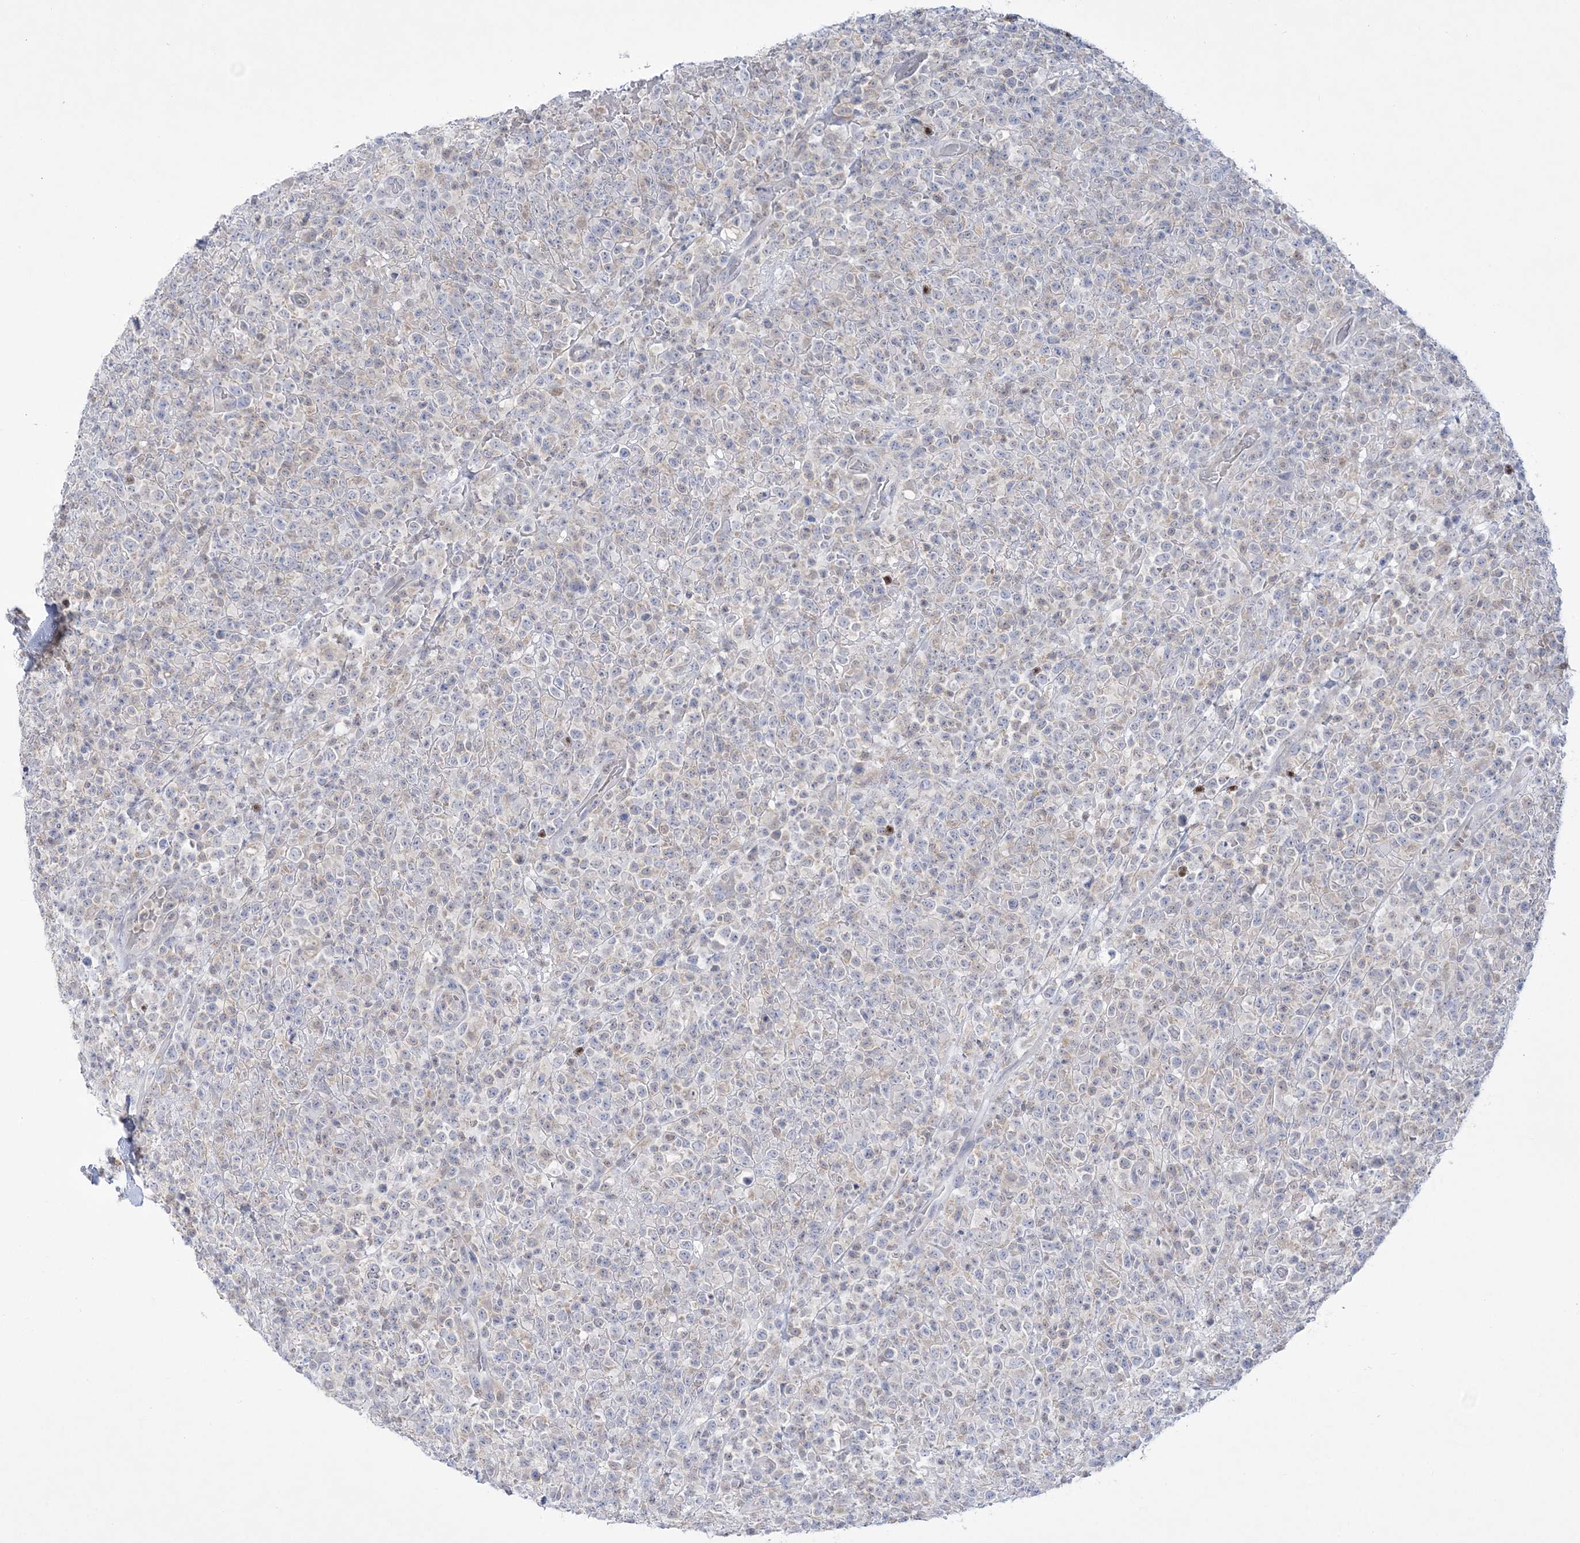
{"staining": {"intensity": "negative", "quantity": "none", "location": "none"}, "tissue": "lymphoma", "cell_type": "Tumor cells", "image_type": "cancer", "snomed": [{"axis": "morphology", "description": "Malignant lymphoma, non-Hodgkin's type, High grade"}, {"axis": "topography", "description": "Colon"}], "caption": "Immunohistochemical staining of human lymphoma shows no significant expression in tumor cells.", "gene": "WDR27", "patient": {"sex": "female", "age": 53}}